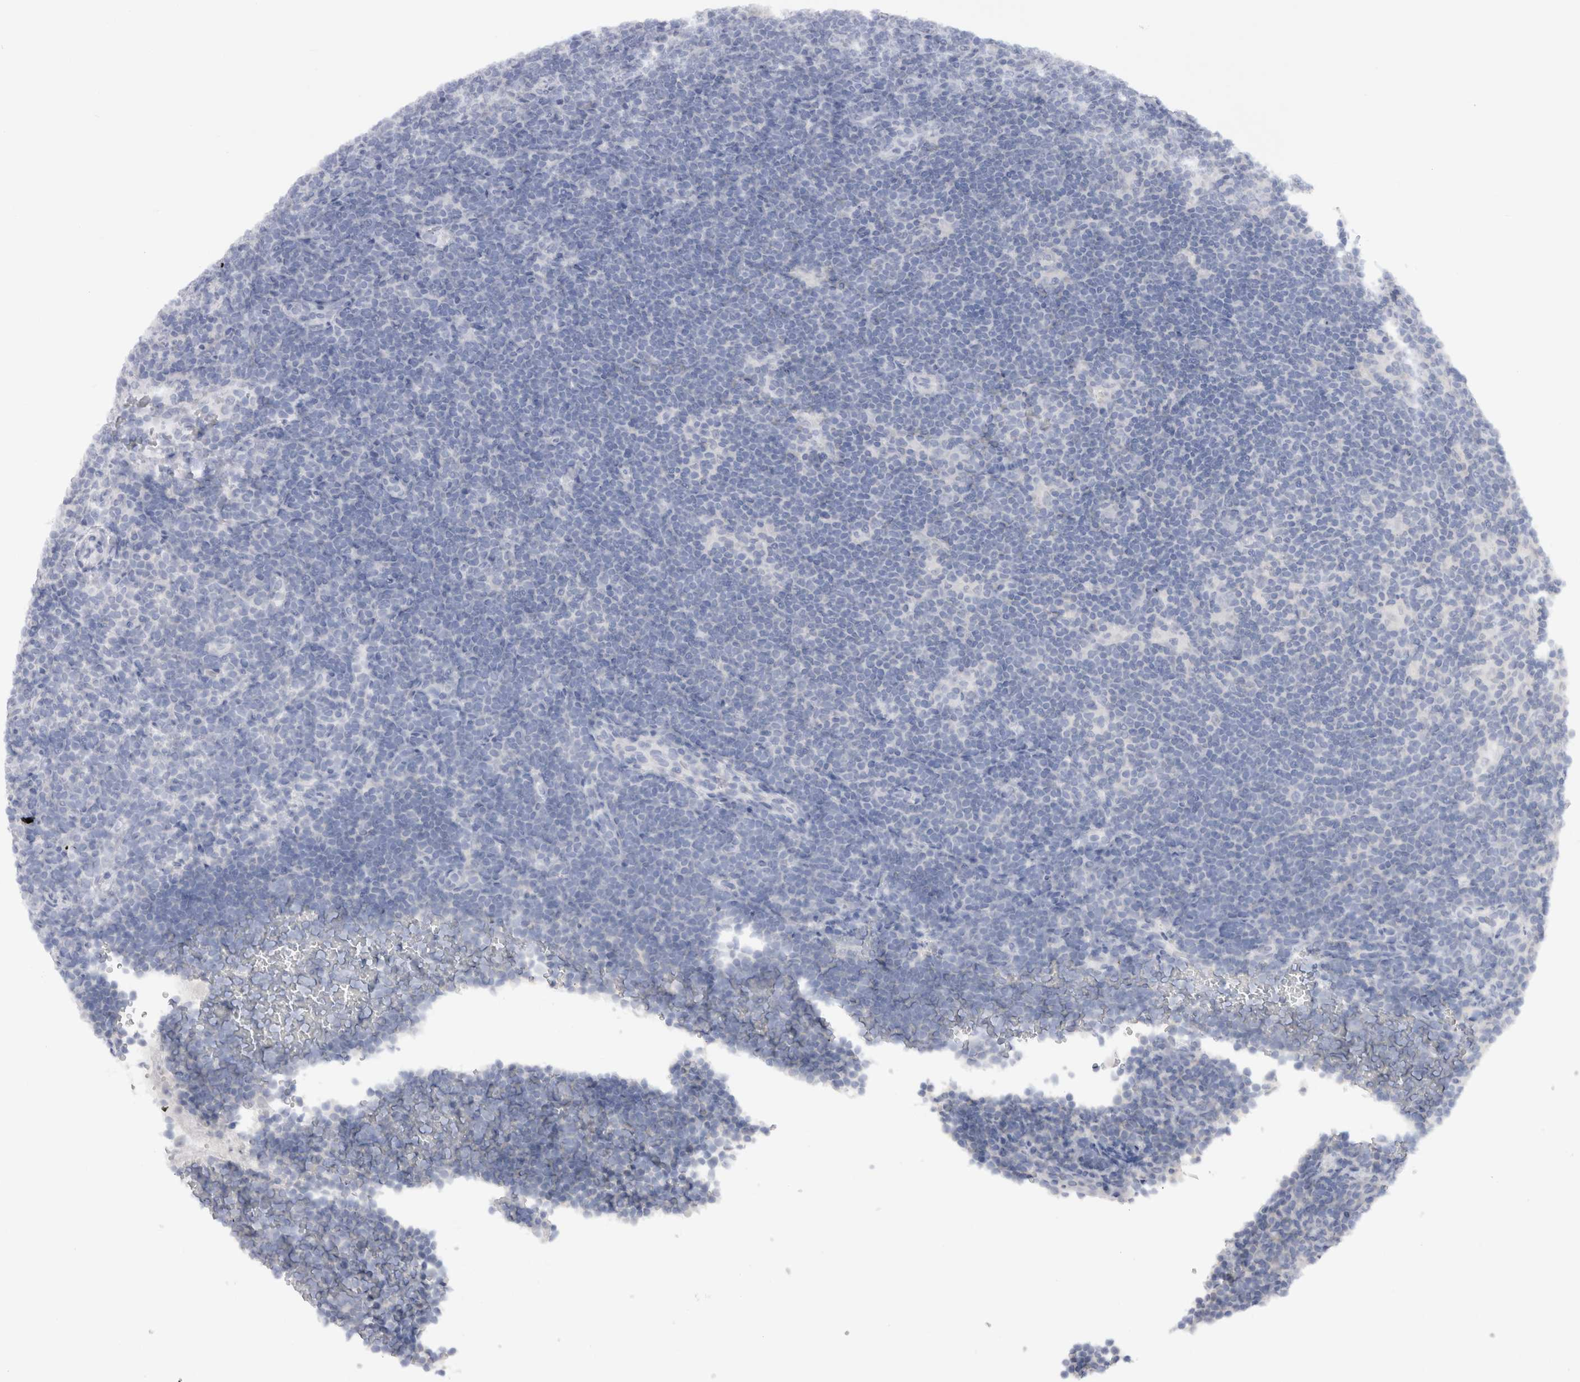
{"staining": {"intensity": "negative", "quantity": "none", "location": "none"}, "tissue": "lymphoma", "cell_type": "Tumor cells", "image_type": "cancer", "snomed": [{"axis": "morphology", "description": "Hodgkin's disease, NOS"}, {"axis": "topography", "description": "Lymph node"}], "caption": "A histopathology image of human lymphoma is negative for staining in tumor cells.", "gene": "C9orf50", "patient": {"sex": "female", "age": 57}}